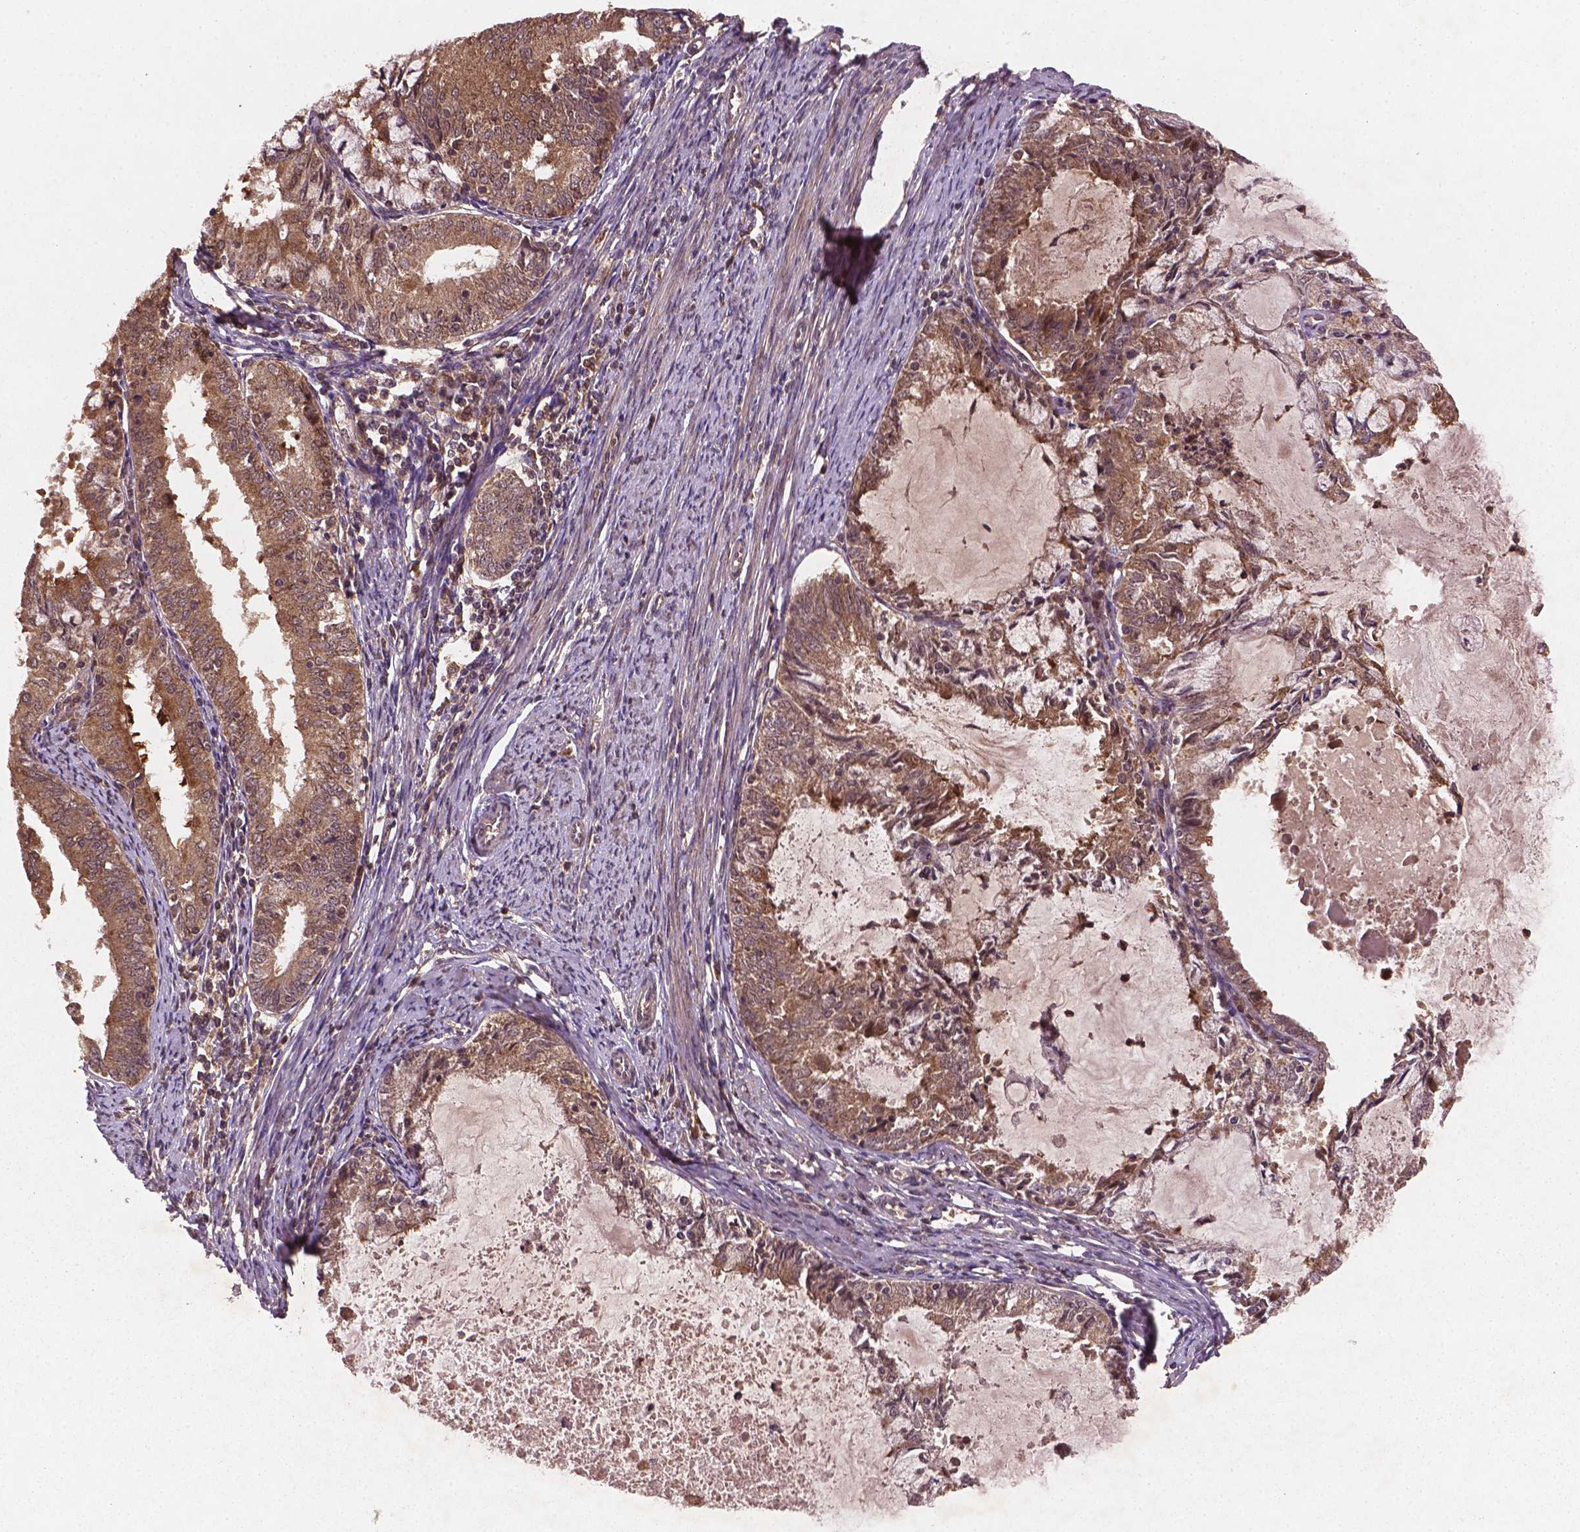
{"staining": {"intensity": "moderate", "quantity": ">75%", "location": "cytoplasmic/membranous"}, "tissue": "endometrial cancer", "cell_type": "Tumor cells", "image_type": "cancer", "snomed": [{"axis": "morphology", "description": "Adenocarcinoma, NOS"}, {"axis": "topography", "description": "Endometrium"}], "caption": "This is a photomicrograph of IHC staining of endometrial cancer, which shows moderate positivity in the cytoplasmic/membranous of tumor cells.", "gene": "NIPAL2", "patient": {"sex": "female", "age": 57}}